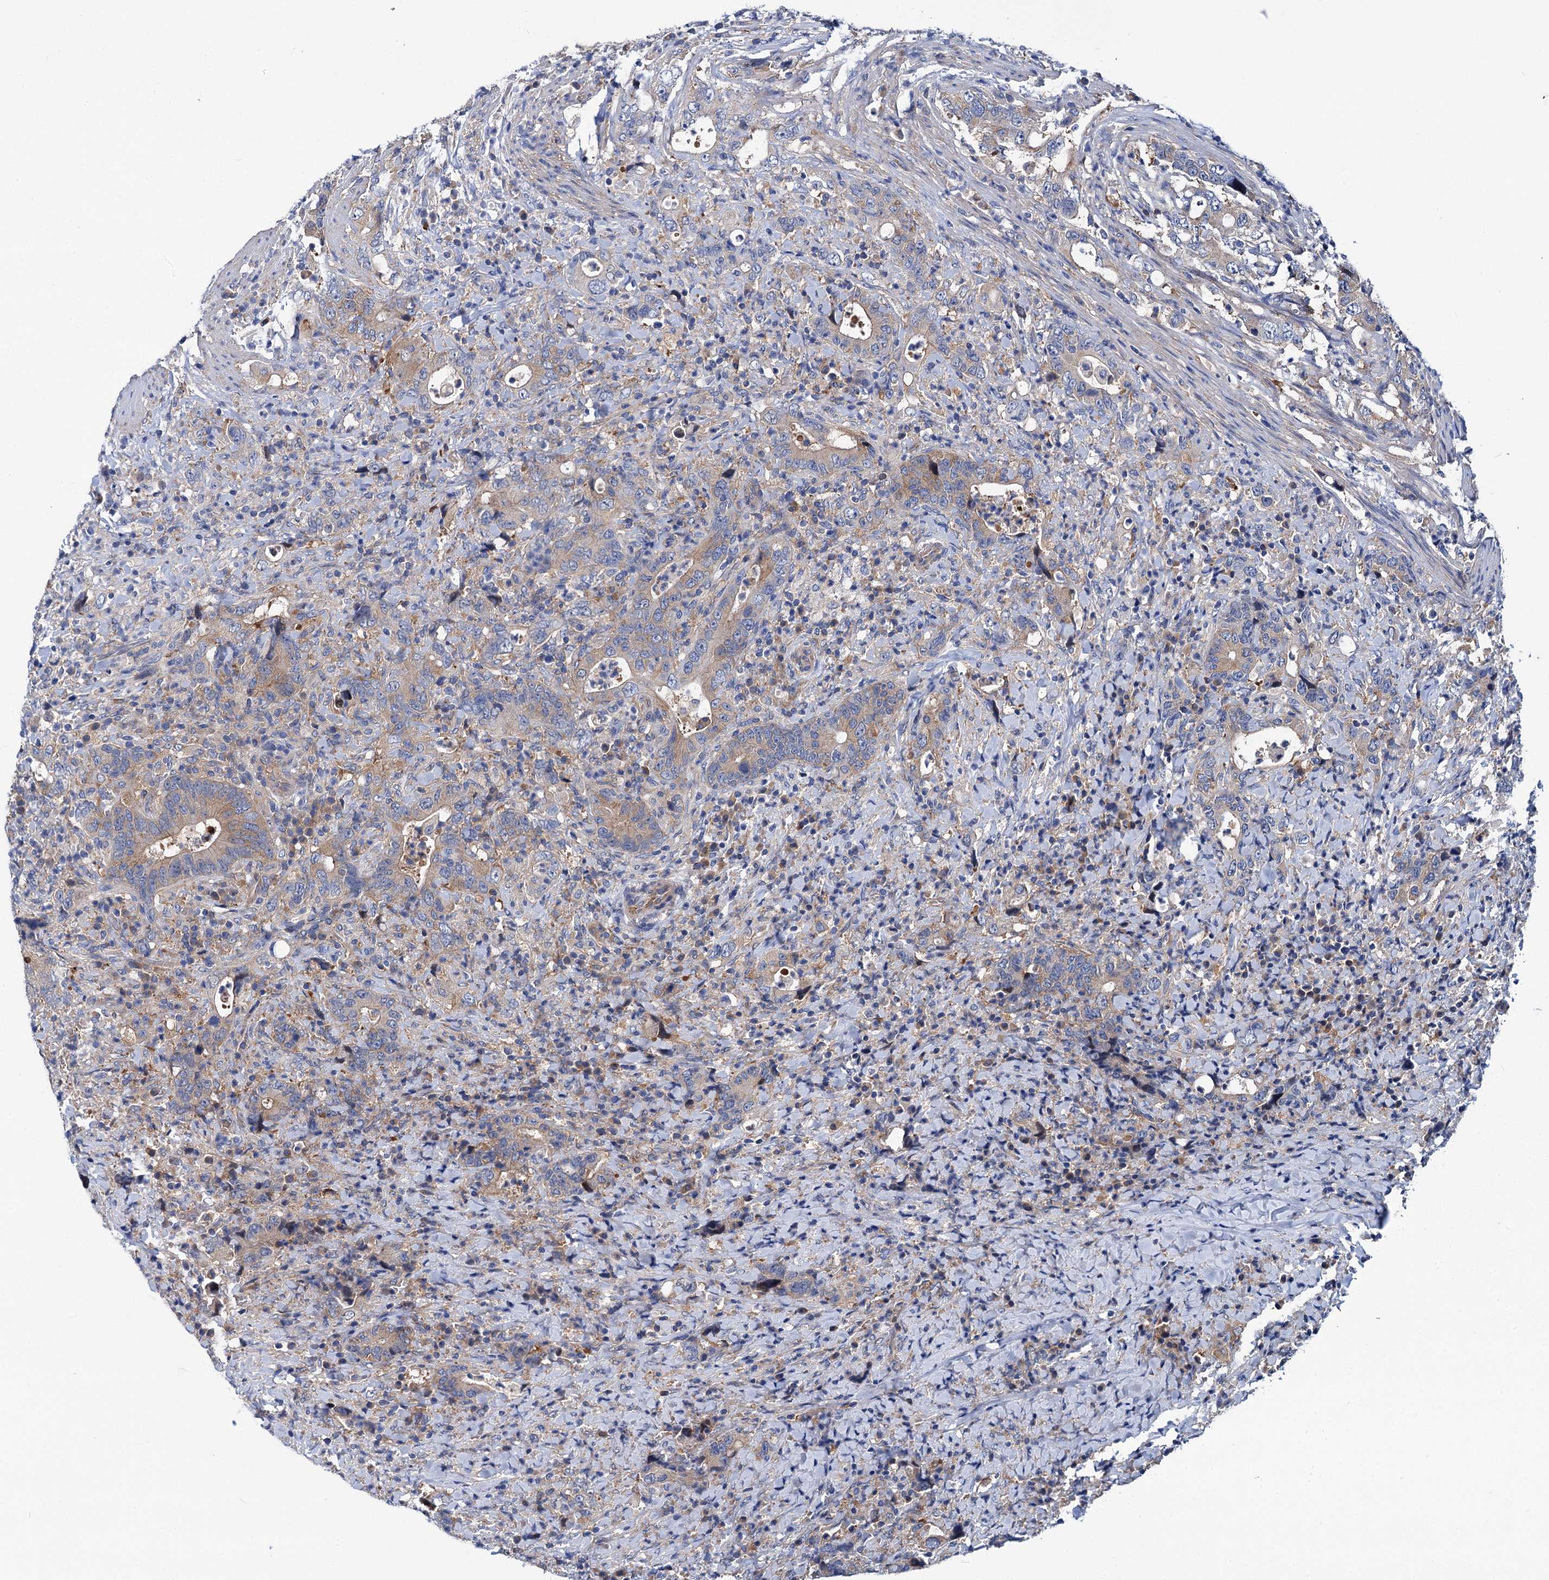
{"staining": {"intensity": "moderate", "quantity": "25%-75%", "location": "cytoplasmic/membranous"}, "tissue": "colorectal cancer", "cell_type": "Tumor cells", "image_type": "cancer", "snomed": [{"axis": "morphology", "description": "Adenocarcinoma, NOS"}, {"axis": "topography", "description": "Colon"}], "caption": "Protein staining shows moderate cytoplasmic/membranous staining in approximately 25%-75% of tumor cells in colorectal cancer.", "gene": "TRIM55", "patient": {"sex": "female", "age": 75}}